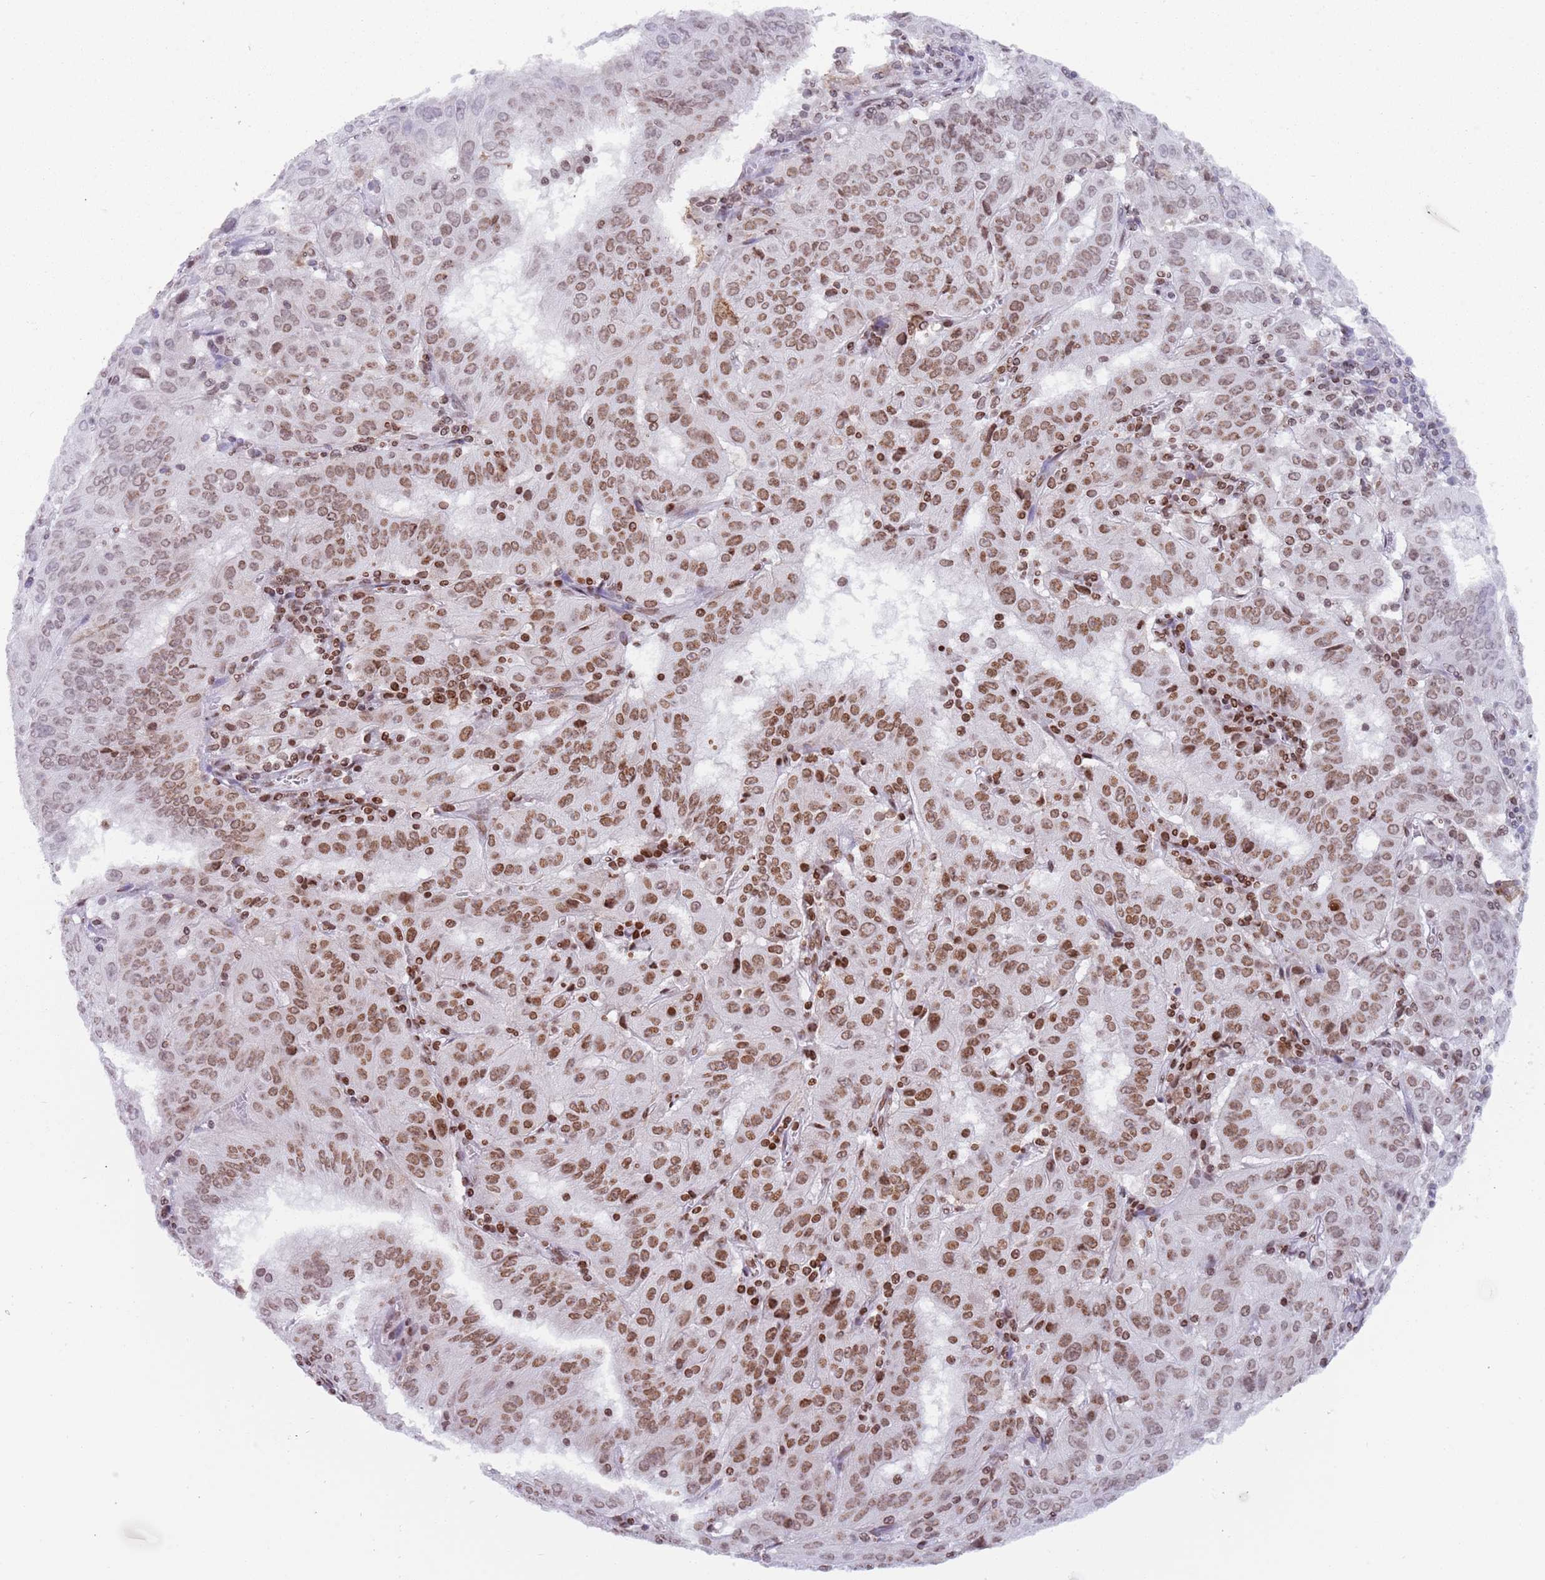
{"staining": {"intensity": "moderate", "quantity": ">75%", "location": "nuclear"}, "tissue": "pancreatic cancer", "cell_type": "Tumor cells", "image_type": "cancer", "snomed": [{"axis": "morphology", "description": "Adenocarcinoma, NOS"}, {"axis": "topography", "description": "Pancreas"}], "caption": "Immunohistochemical staining of human pancreatic cancer (adenocarcinoma) demonstrates medium levels of moderate nuclear protein expression in approximately >75% of tumor cells. Nuclei are stained in blue.", "gene": "HDAC8", "patient": {"sex": "male", "age": 63}}